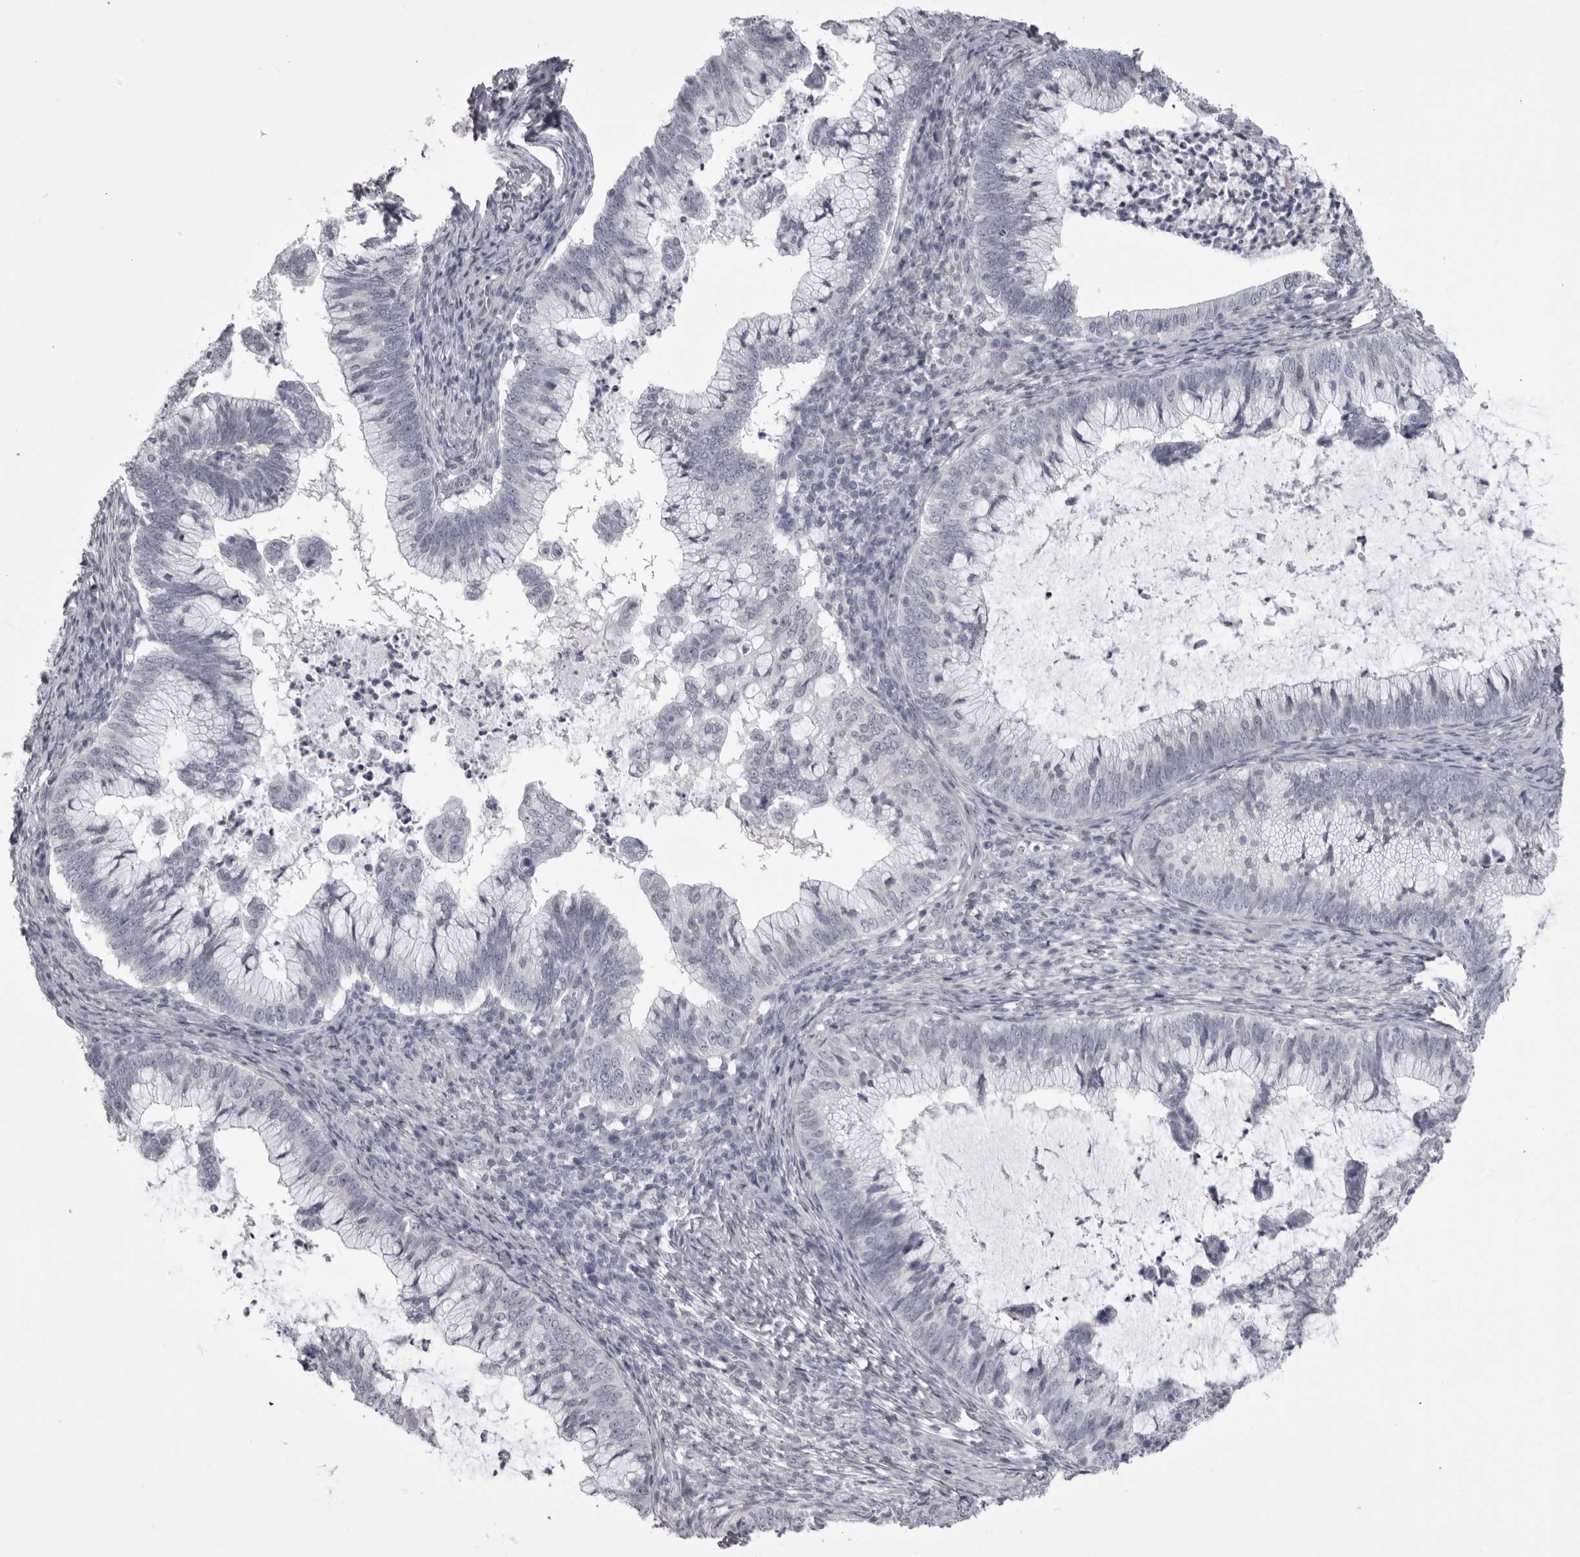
{"staining": {"intensity": "negative", "quantity": "none", "location": "none"}, "tissue": "cervical cancer", "cell_type": "Tumor cells", "image_type": "cancer", "snomed": [{"axis": "morphology", "description": "Adenocarcinoma, NOS"}, {"axis": "topography", "description": "Cervix"}], "caption": "Immunohistochemical staining of cervical adenocarcinoma demonstrates no significant positivity in tumor cells. (DAB immunohistochemistry, high magnification).", "gene": "EPHA10", "patient": {"sex": "female", "age": 36}}